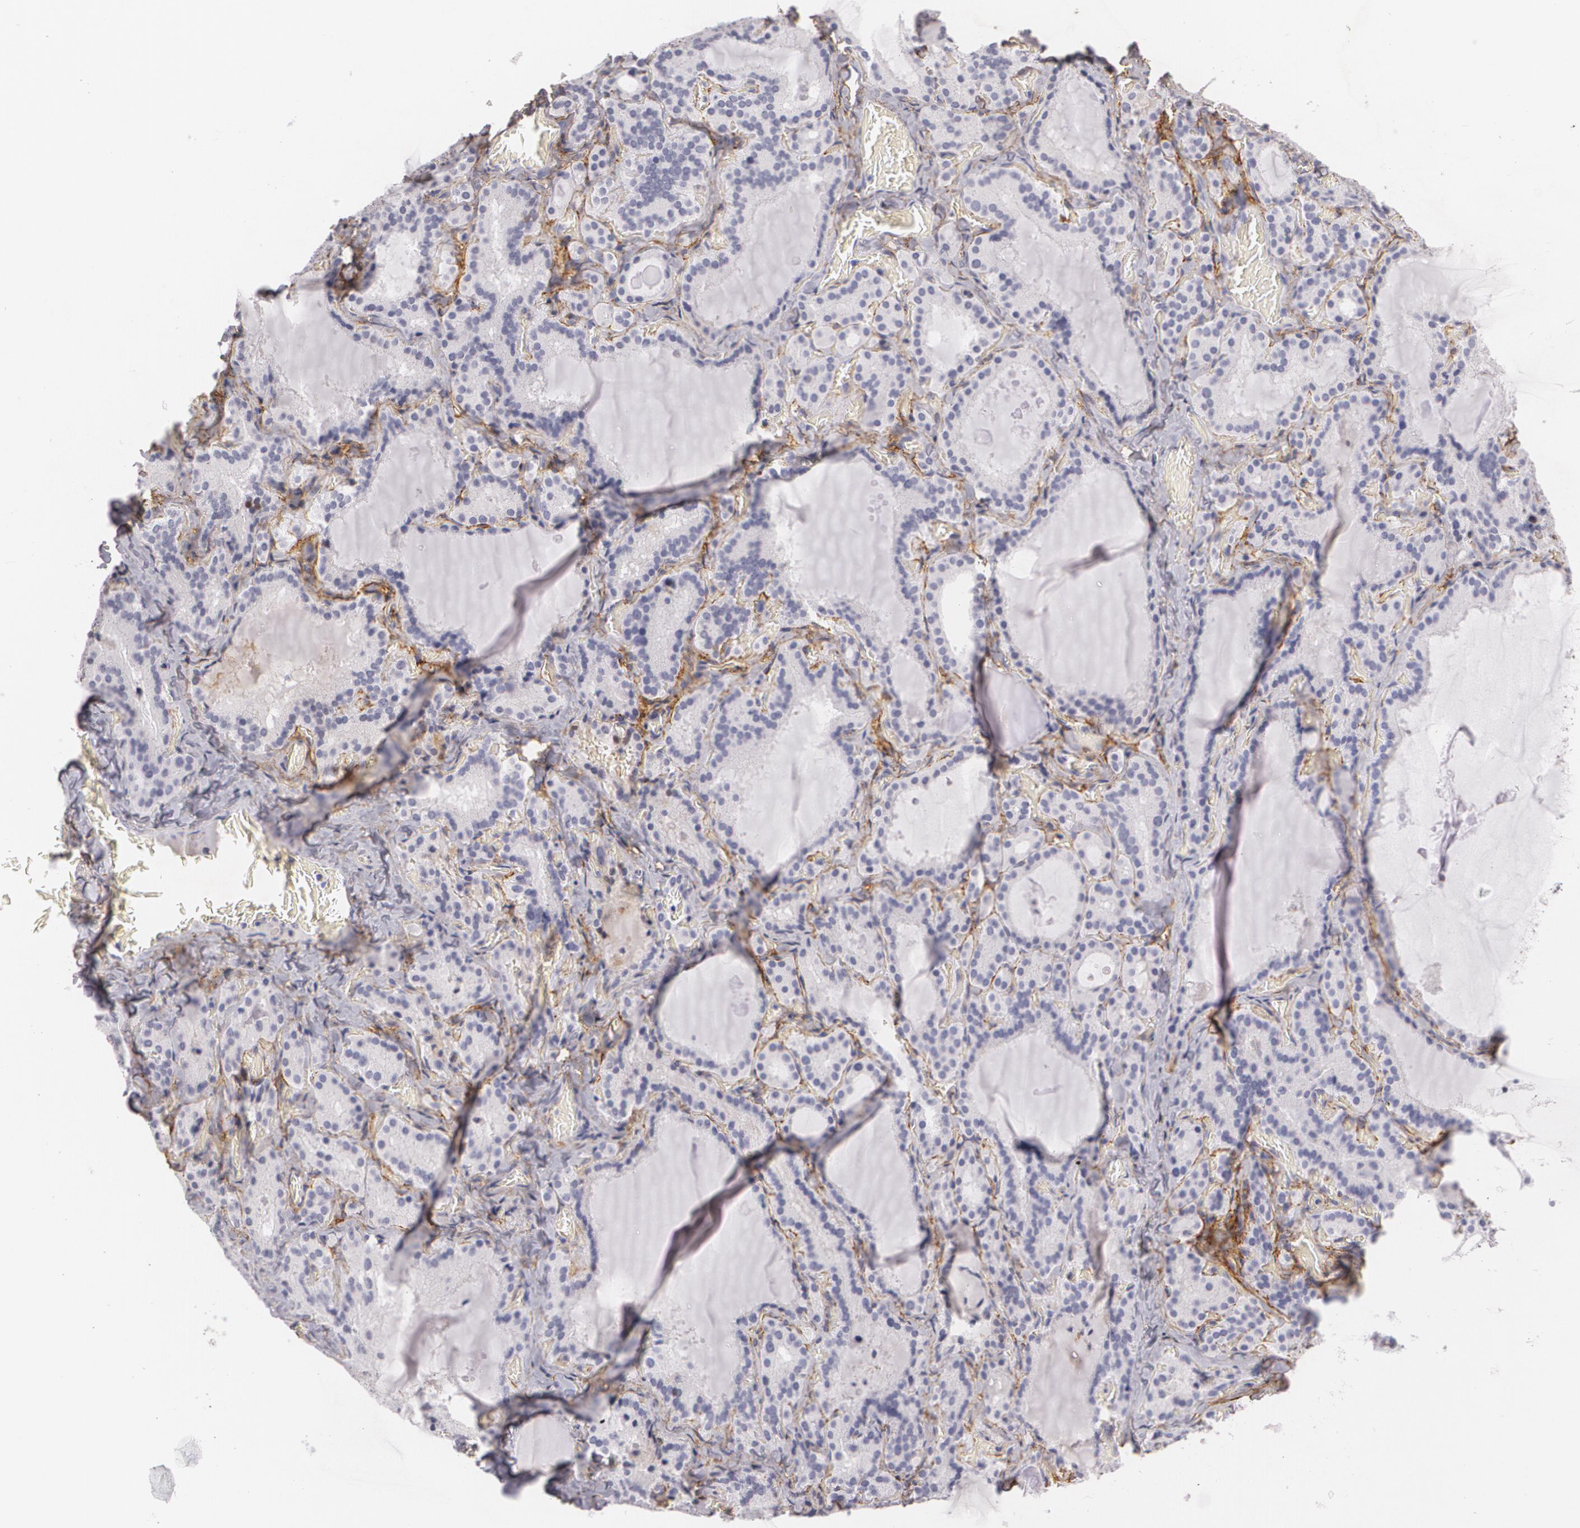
{"staining": {"intensity": "negative", "quantity": "none", "location": "none"}, "tissue": "thyroid gland", "cell_type": "Glandular cells", "image_type": "normal", "snomed": [{"axis": "morphology", "description": "Normal tissue, NOS"}, {"axis": "topography", "description": "Thyroid gland"}], "caption": "This histopathology image is of unremarkable thyroid gland stained with immunohistochemistry to label a protein in brown with the nuclei are counter-stained blue. There is no positivity in glandular cells.", "gene": "NGFR", "patient": {"sex": "female", "age": 33}}